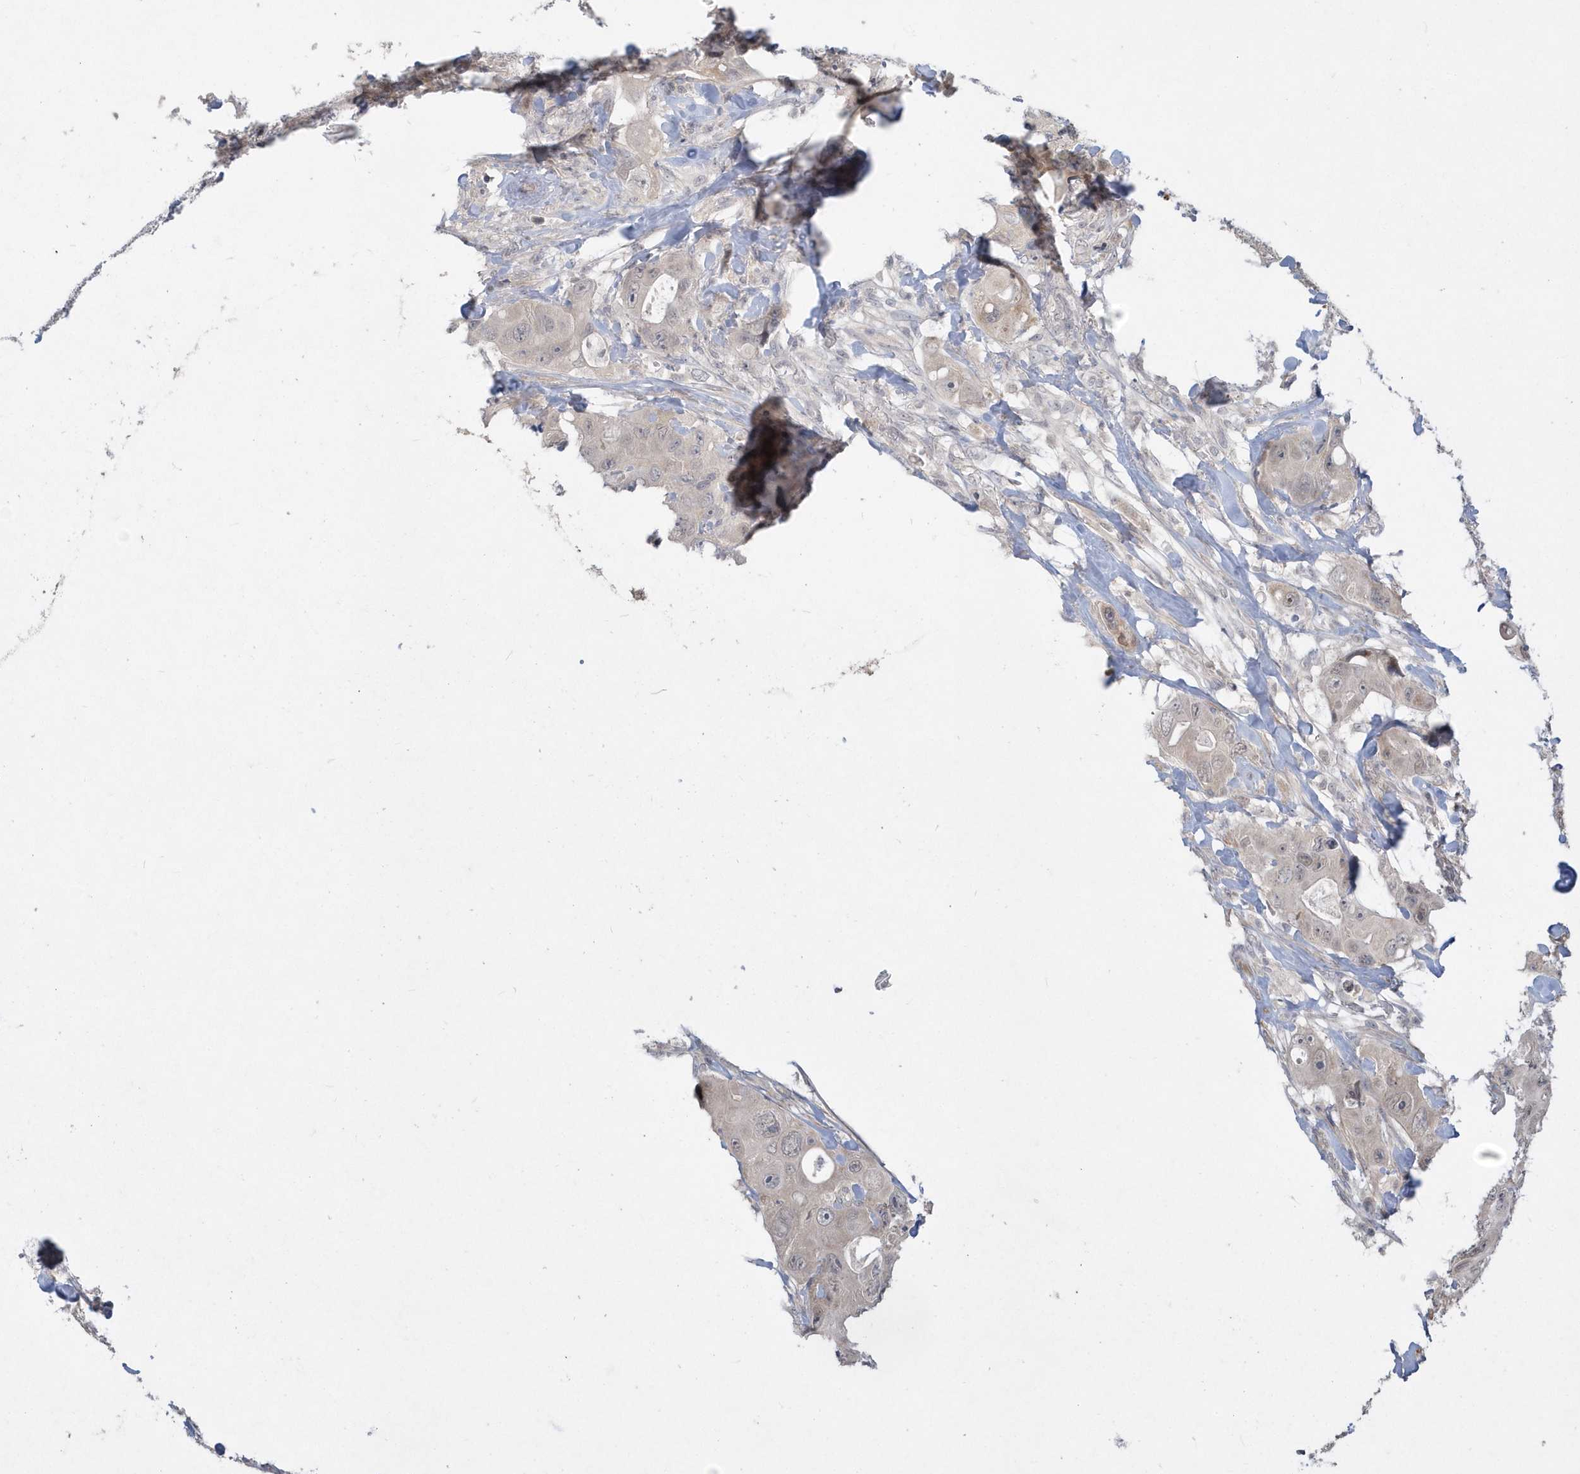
{"staining": {"intensity": "negative", "quantity": "none", "location": "none"}, "tissue": "colorectal cancer", "cell_type": "Tumor cells", "image_type": "cancer", "snomed": [{"axis": "morphology", "description": "Adenocarcinoma, NOS"}, {"axis": "topography", "description": "Colon"}], "caption": "Protein analysis of colorectal cancer reveals no significant expression in tumor cells.", "gene": "TSPEAR", "patient": {"sex": "female", "age": 46}}